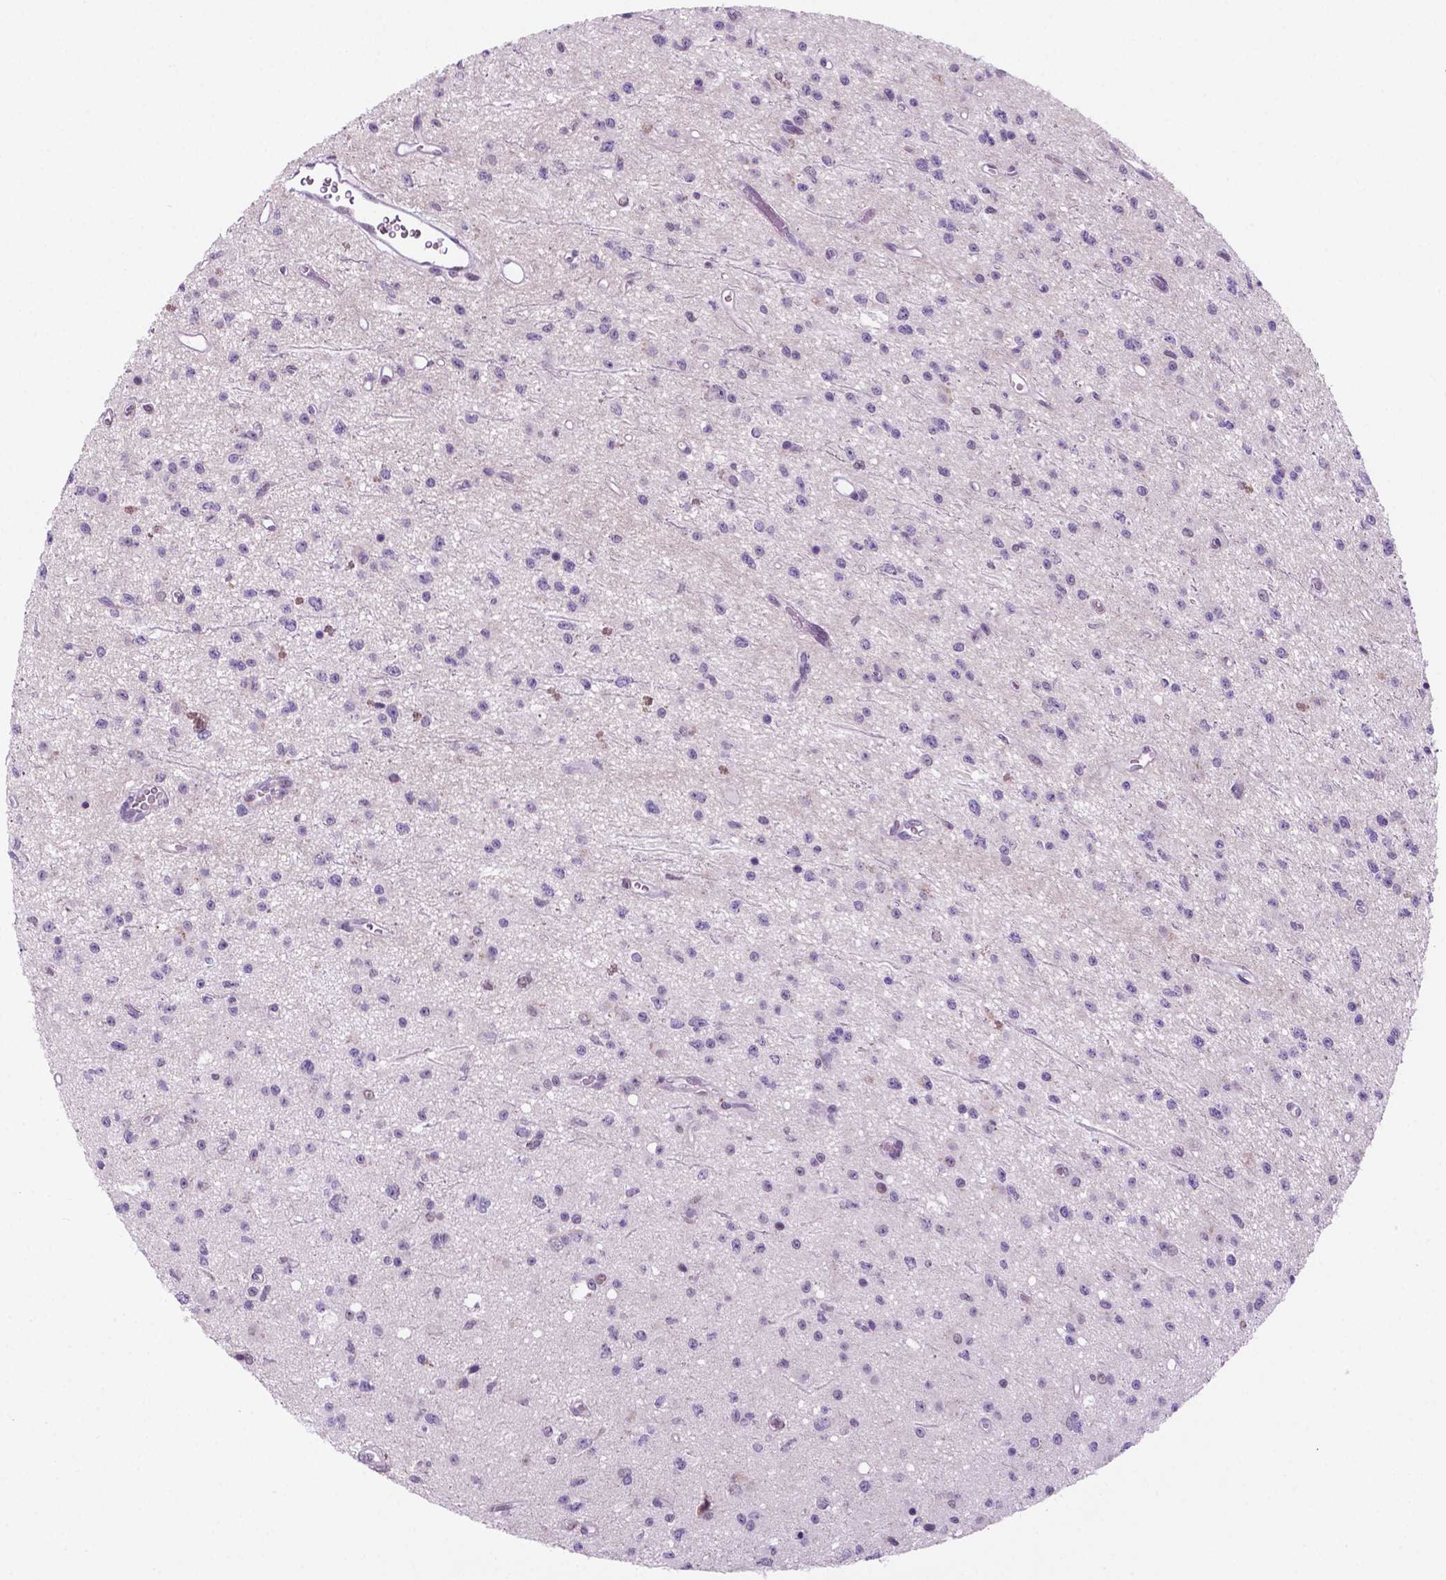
{"staining": {"intensity": "negative", "quantity": "none", "location": "none"}, "tissue": "glioma", "cell_type": "Tumor cells", "image_type": "cancer", "snomed": [{"axis": "morphology", "description": "Glioma, malignant, Low grade"}, {"axis": "topography", "description": "Brain"}], "caption": "This is an IHC photomicrograph of malignant low-grade glioma. There is no expression in tumor cells.", "gene": "C18orf21", "patient": {"sex": "female", "age": 45}}